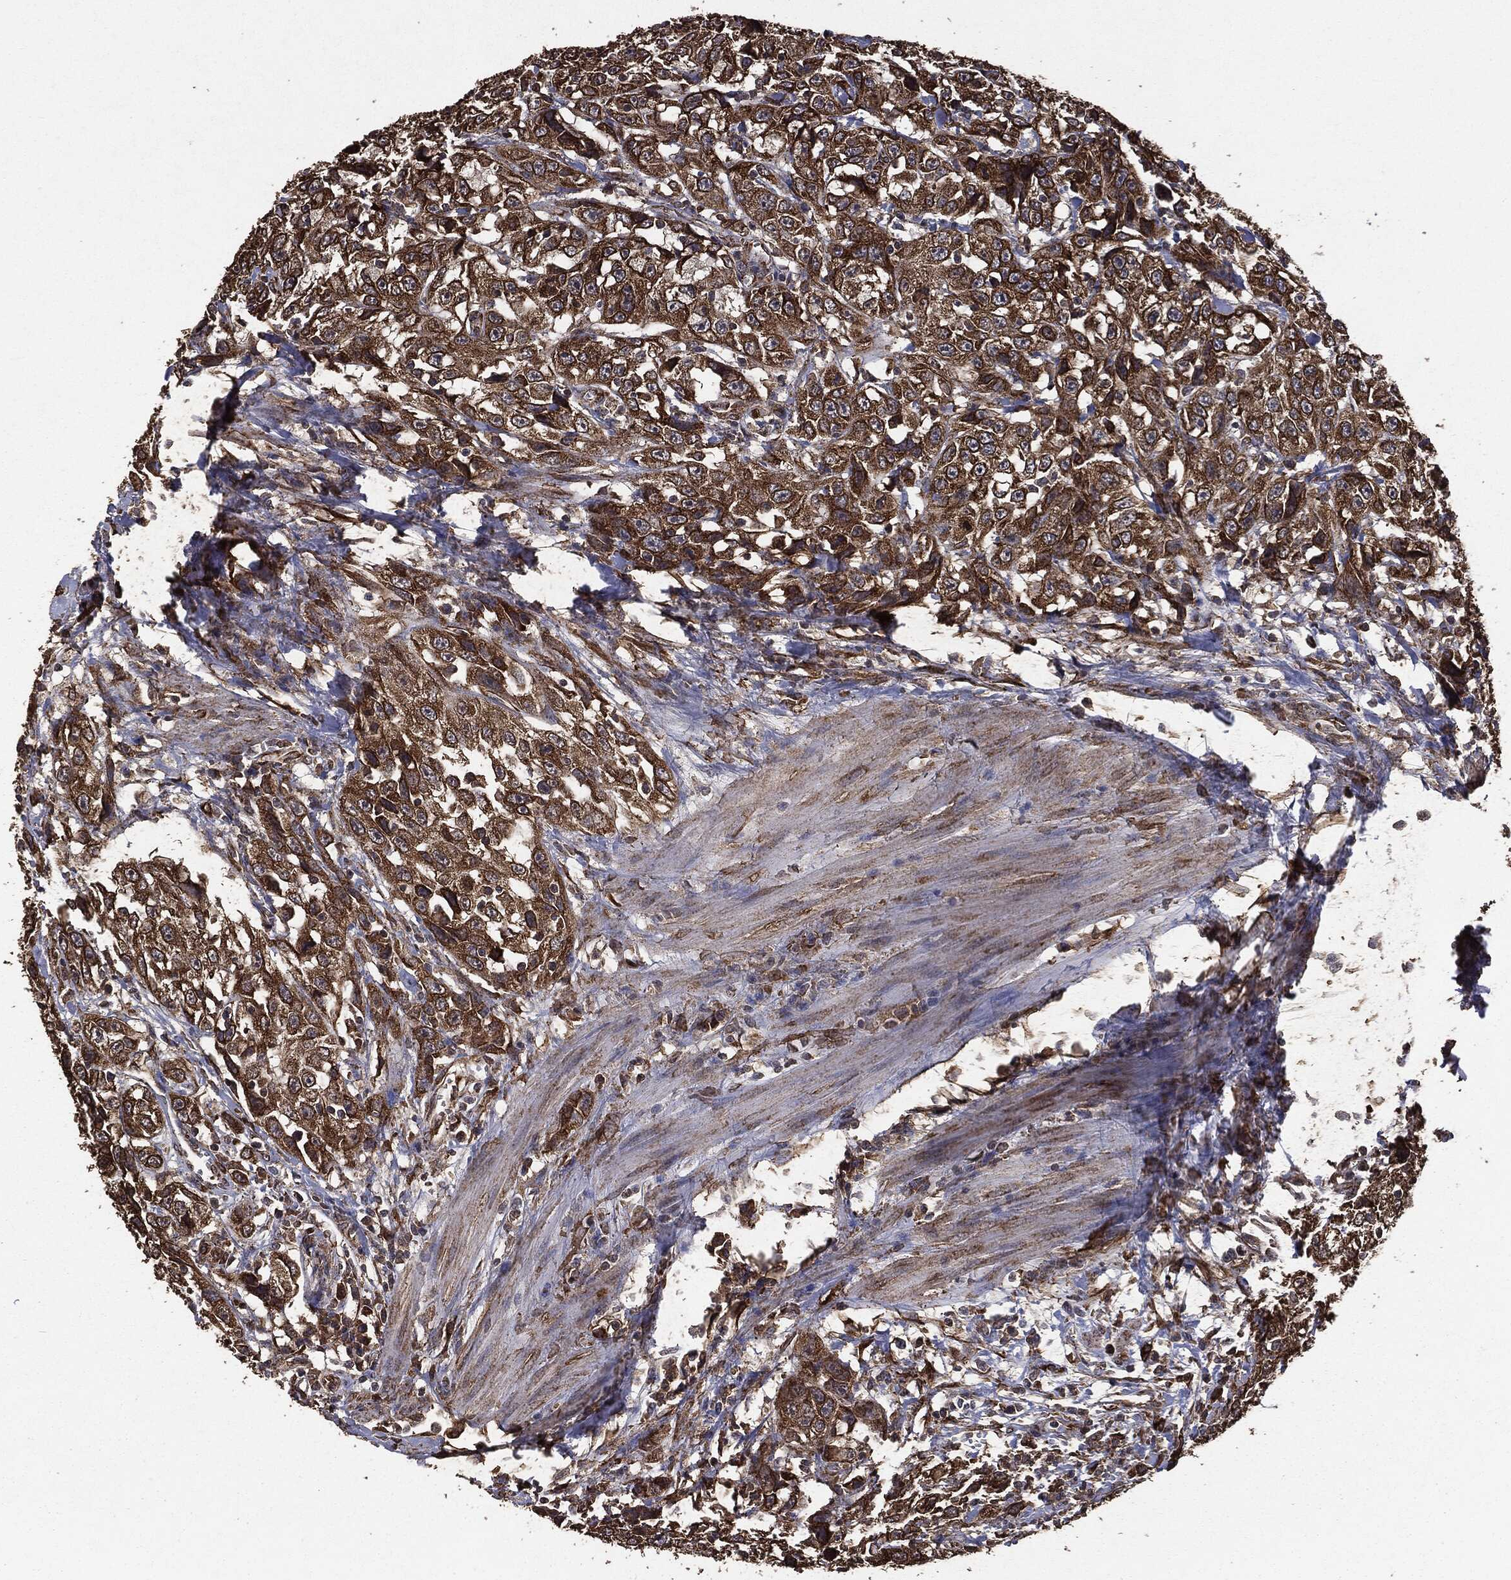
{"staining": {"intensity": "strong", "quantity": ">75%", "location": "cytoplasmic/membranous"}, "tissue": "urothelial cancer", "cell_type": "Tumor cells", "image_type": "cancer", "snomed": [{"axis": "morphology", "description": "Urothelial carcinoma, NOS"}, {"axis": "morphology", "description": "Urothelial carcinoma, High grade"}, {"axis": "topography", "description": "Urinary bladder"}], "caption": "Immunohistochemical staining of transitional cell carcinoma displays high levels of strong cytoplasmic/membranous protein positivity in about >75% of tumor cells.", "gene": "MTOR", "patient": {"sex": "female", "age": 73}}